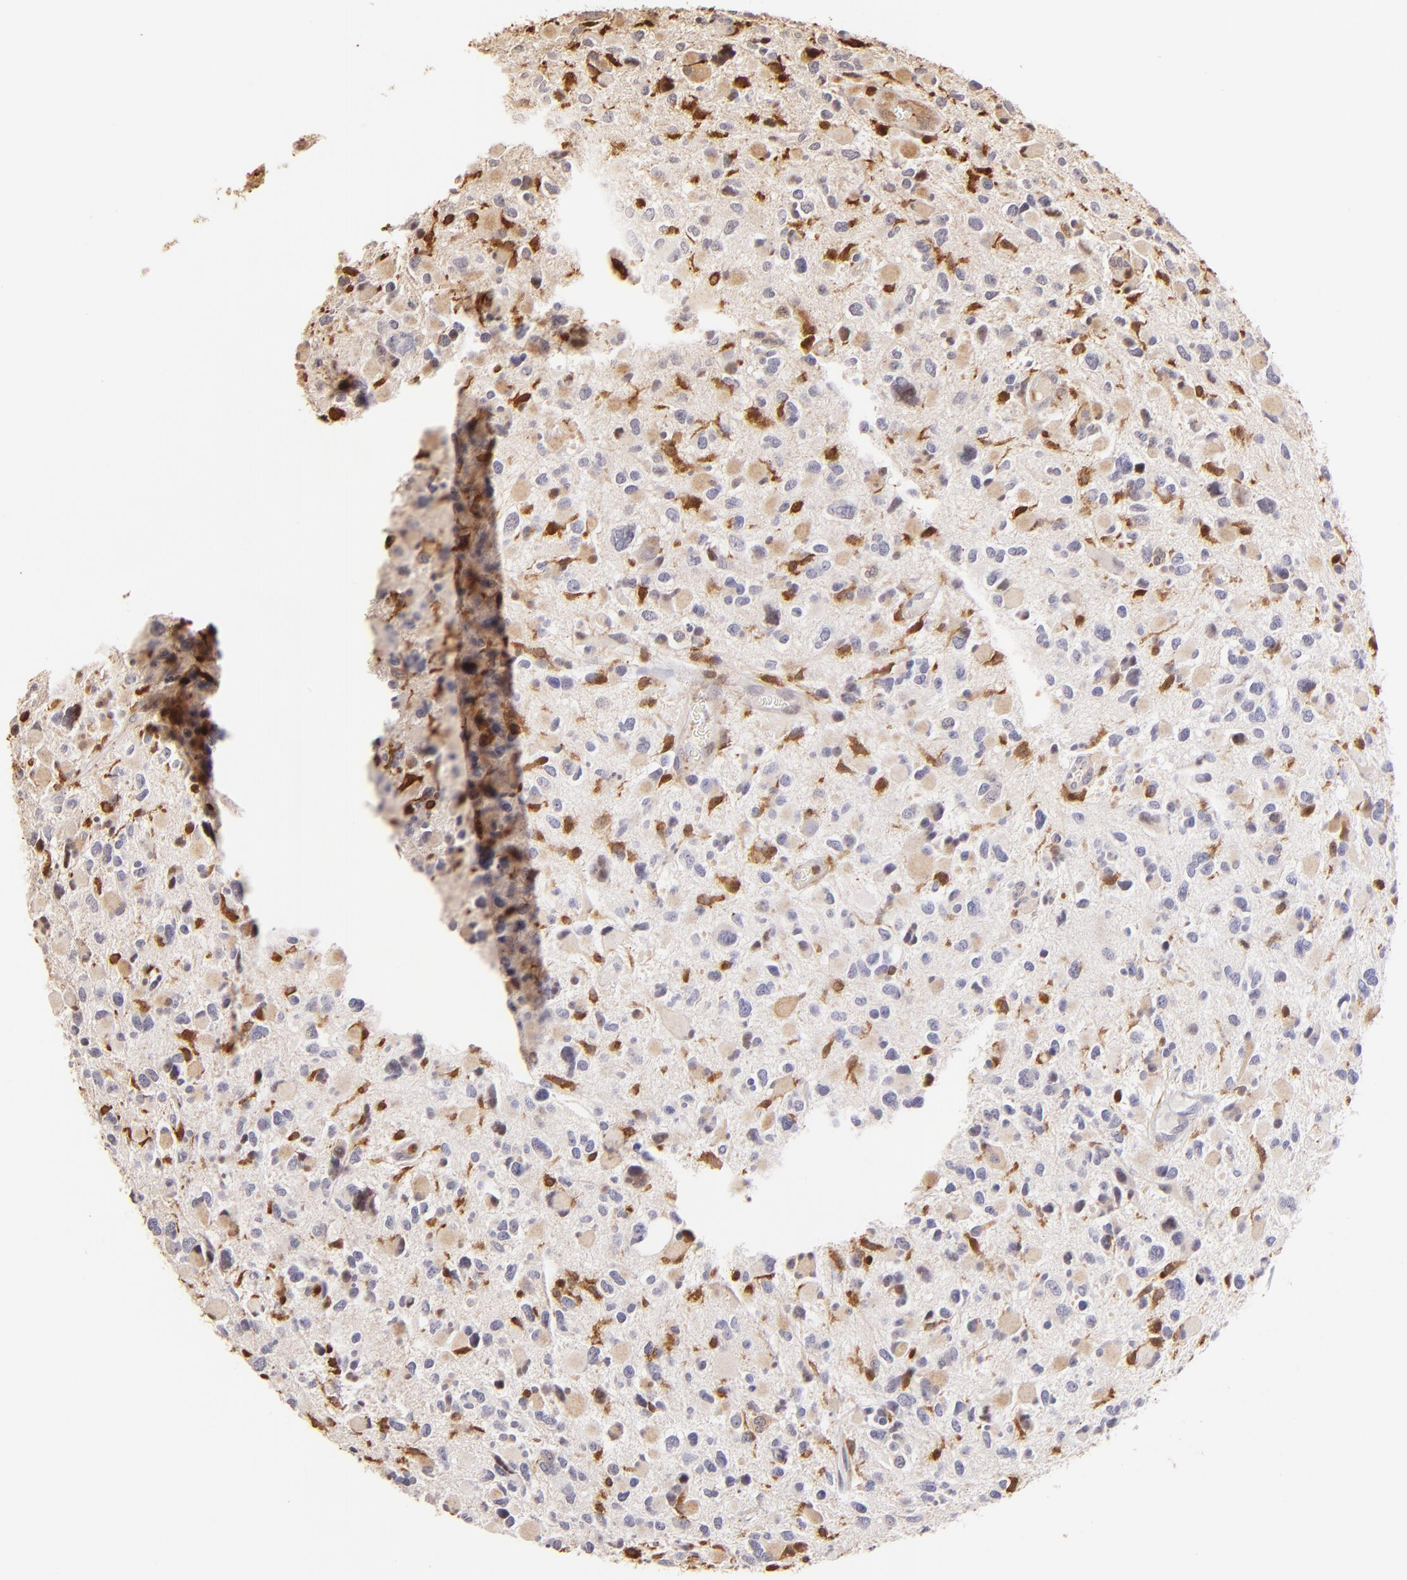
{"staining": {"intensity": "moderate", "quantity": "25%-75%", "location": "cytoplasmic/membranous"}, "tissue": "glioma", "cell_type": "Tumor cells", "image_type": "cancer", "snomed": [{"axis": "morphology", "description": "Glioma, malignant, High grade"}, {"axis": "topography", "description": "Brain"}], "caption": "Protein staining displays moderate cytoplasmic/membranous expression in approximately 25%-75% of tumor cells in glioma.", "gene": "BTK", "patient": {"sex": "female", "age": 37}}